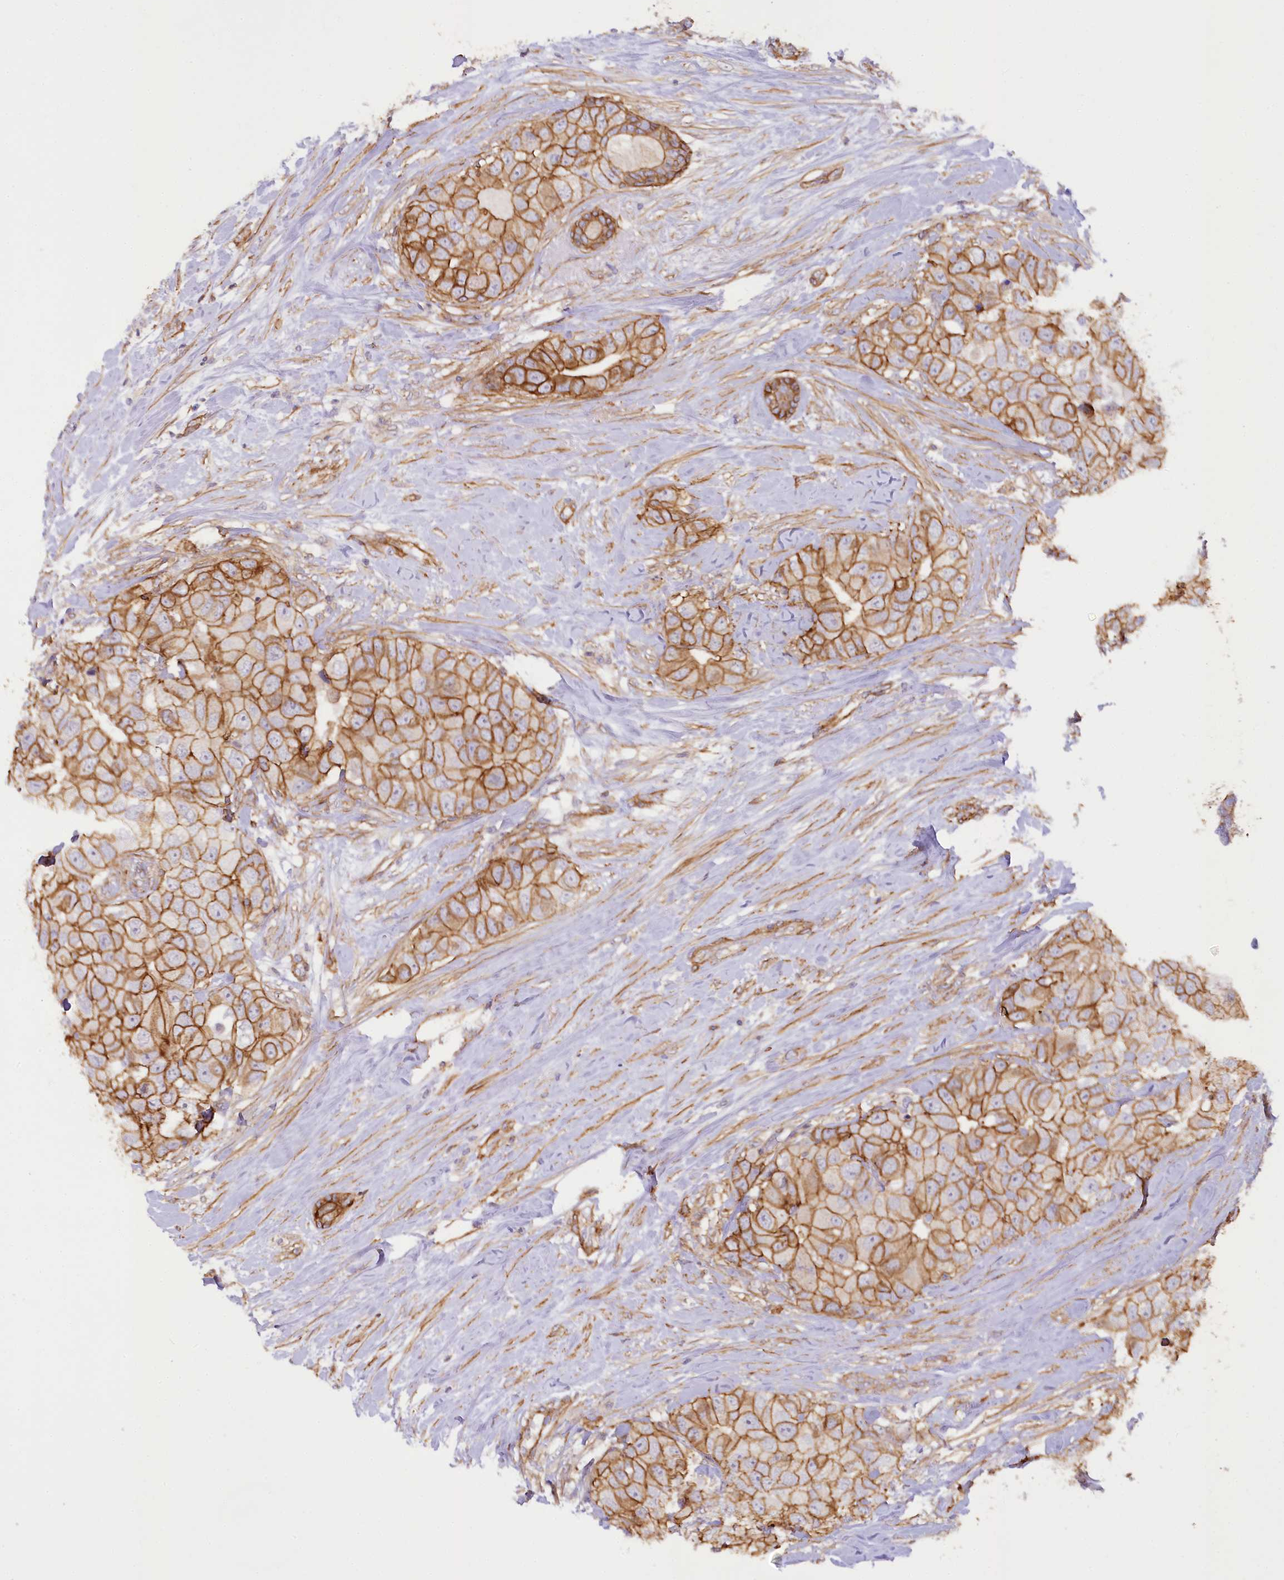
{"staining": {"intensity": "strong", "quantity": ">75%", "location": "cytoplasmic/membranous"}, "tissue": "breast cancer", "cell_type": "Tumor cells", "image_type": "cancer", "snomed": [{"axis": "morphology", "description": "Duct carcinoma"}, {"axis": "topography", "description": "Breast"}], "caption": "A histopathology image of breast intraductal carcinoma stained for a protein exhibits strong cytoplasmic/membranous brown staining in tumor cells. (DAB IHC with brightfield microscopy, high magnification).", "gene": "SYNPO2", "patient": {"sex": "female", "age": 62}}